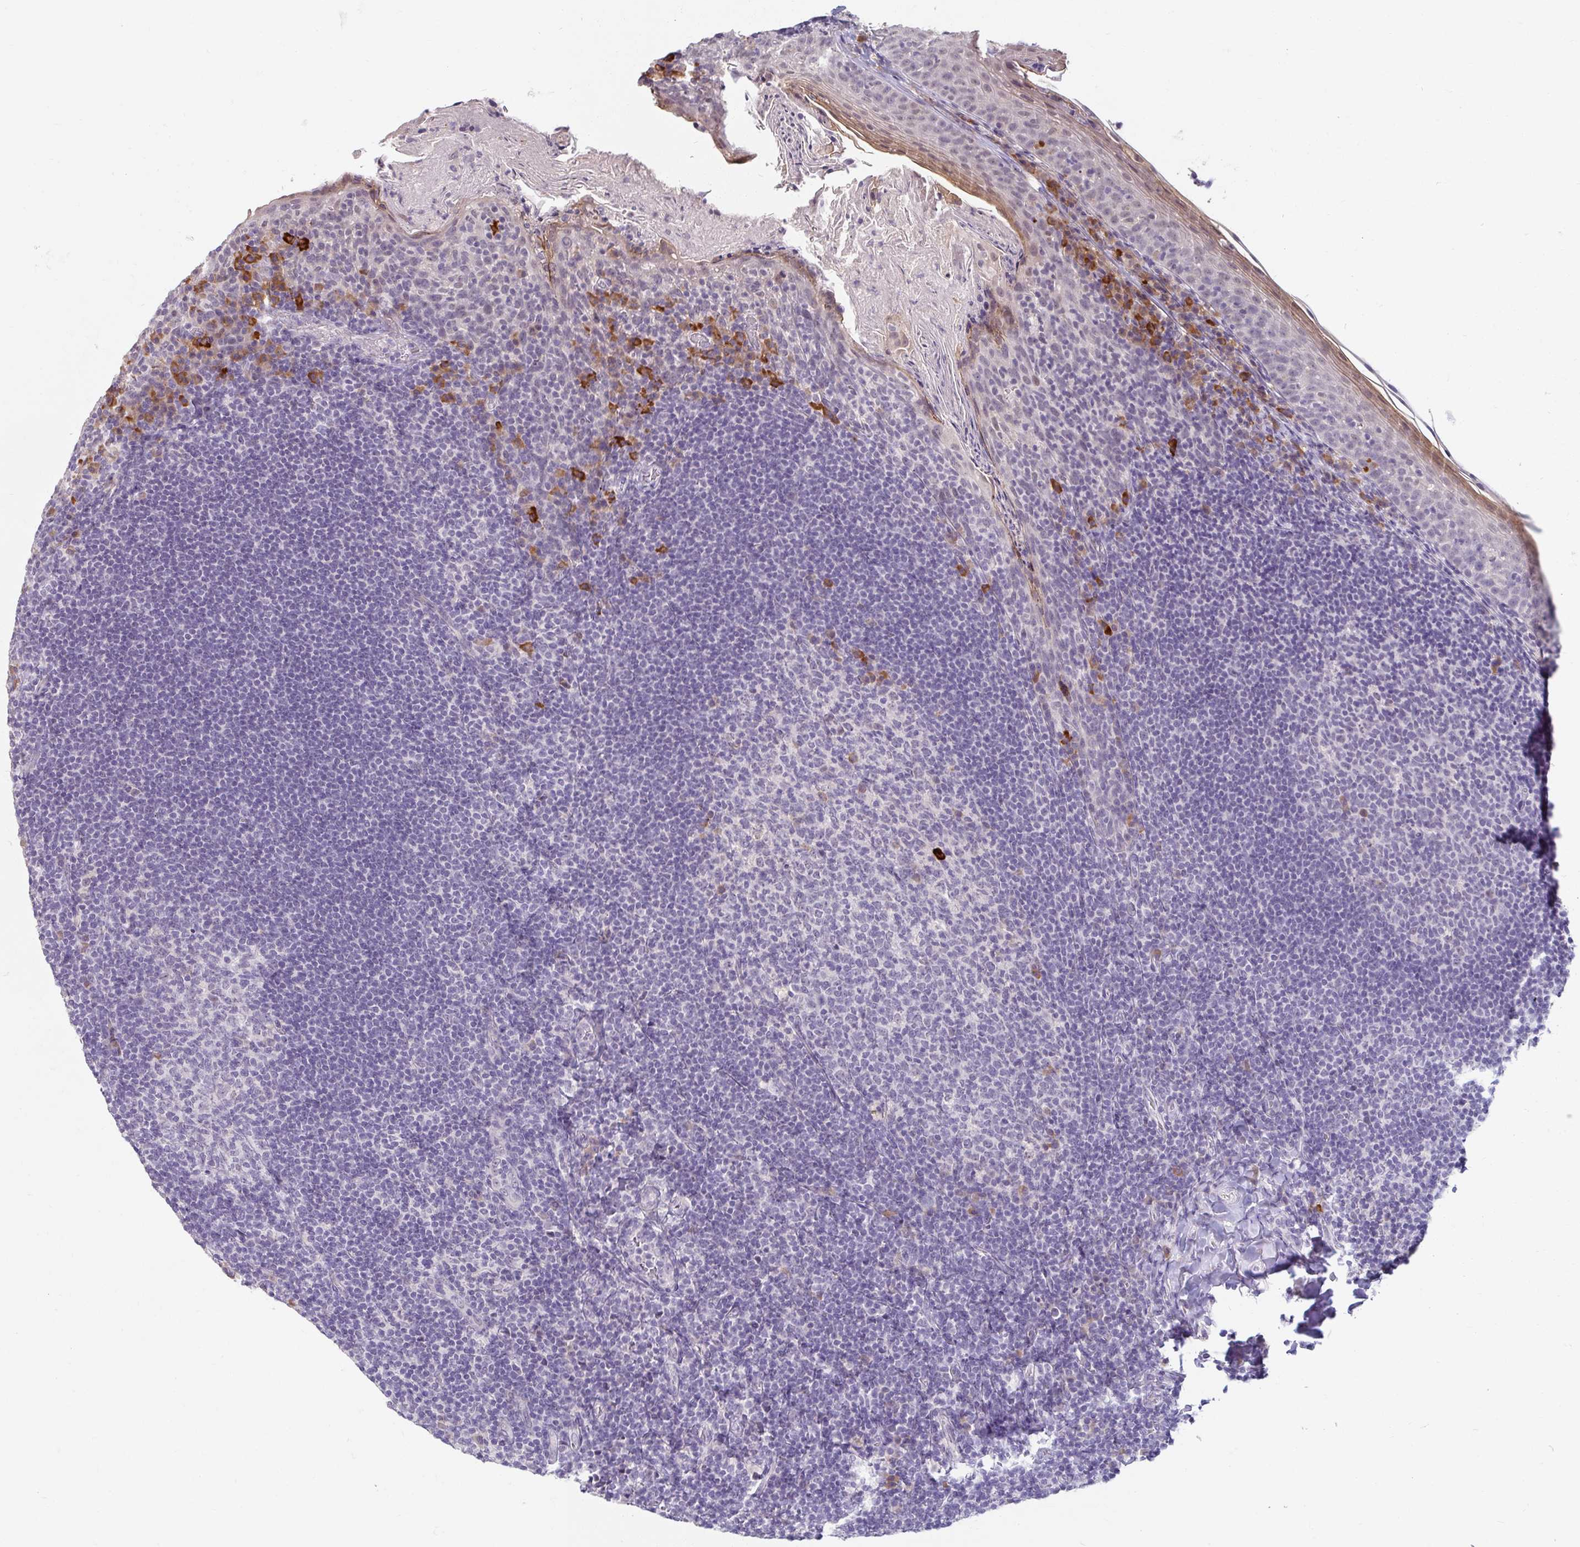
{"staining": {"intensity": "moderate", "quantity": "<25%", "location": "cytoplasmic/membranous"}, "tissue": "tonsil", "cell_type": "Germinal center cells", "image_type": "normal", "snomed": [{"axis": "morphology", "description": "Normal tissue, NOS"}, {"axis": "topography", "description": "Tonsil"}], "caption": "Tonsil was stained to show a protein in brown. There is low levels of moderate cytoplasmic/membranous staining in approximately <25% of germinal center cells.", "gene": "DDN", "patient": {"sex": "female", "age": 10}}